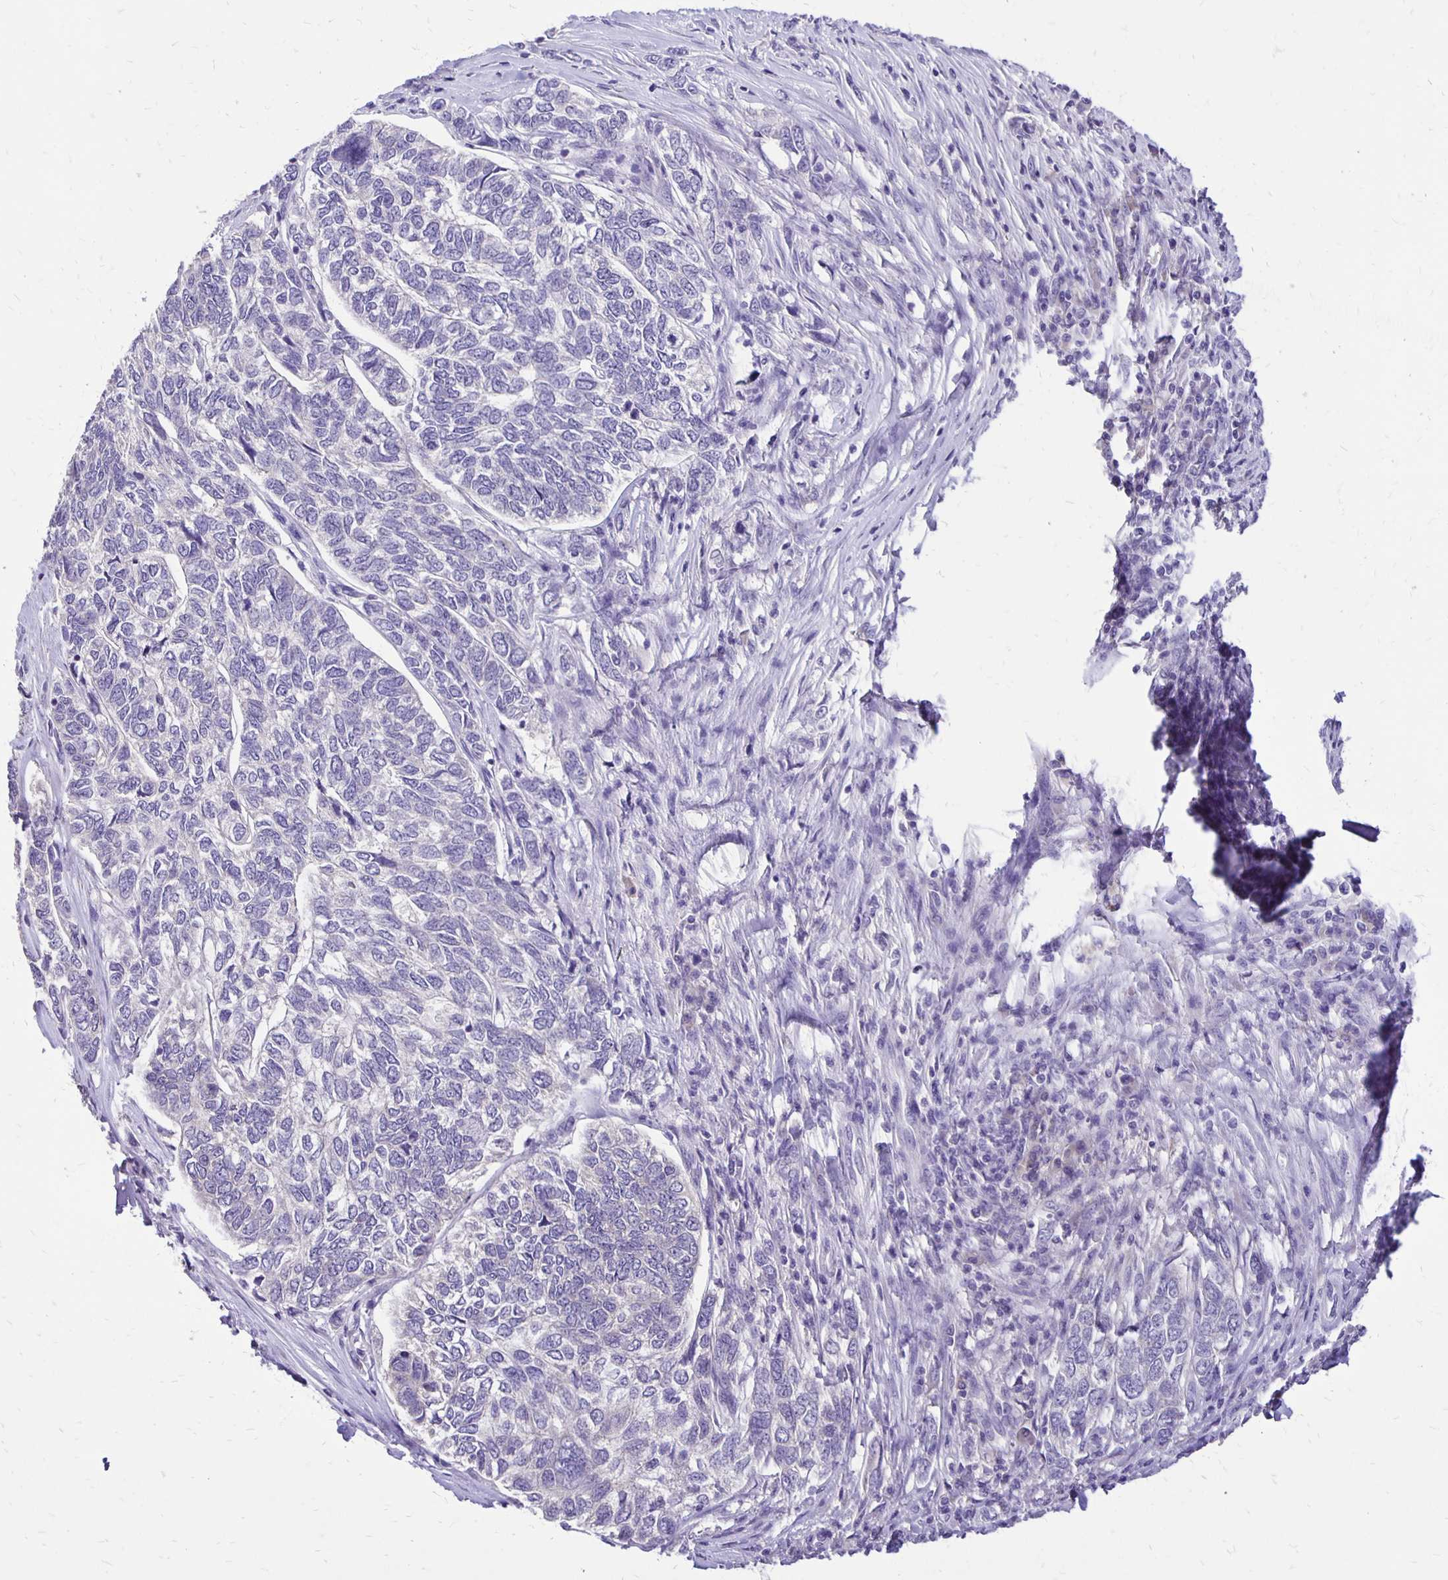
{"staining": {"intensity": "negative", "quantity": "none", "location": "none"}, "tissue": "skin cancer", "cell_type": "Tumor cells", "image_type": "cancer", "snomed": [{"axis": "morphology", "description": "Basal cell carcinoma"}, {"axis": "topography", "description": "Skin"}], "caption": "A high-resolution histopathology image shows IHC staining of skin cancer, which exhibits no significant expression in tumor cells. The staining was performed using DAB (3,3'-diaminobenzidine) to visualize the protein expression in brown, while the nuclei were stained in blue with hematoxylin (Magnification: 20x).", "gene": "ANKRD45", "patient": {"sex": "female", "age": 65}}